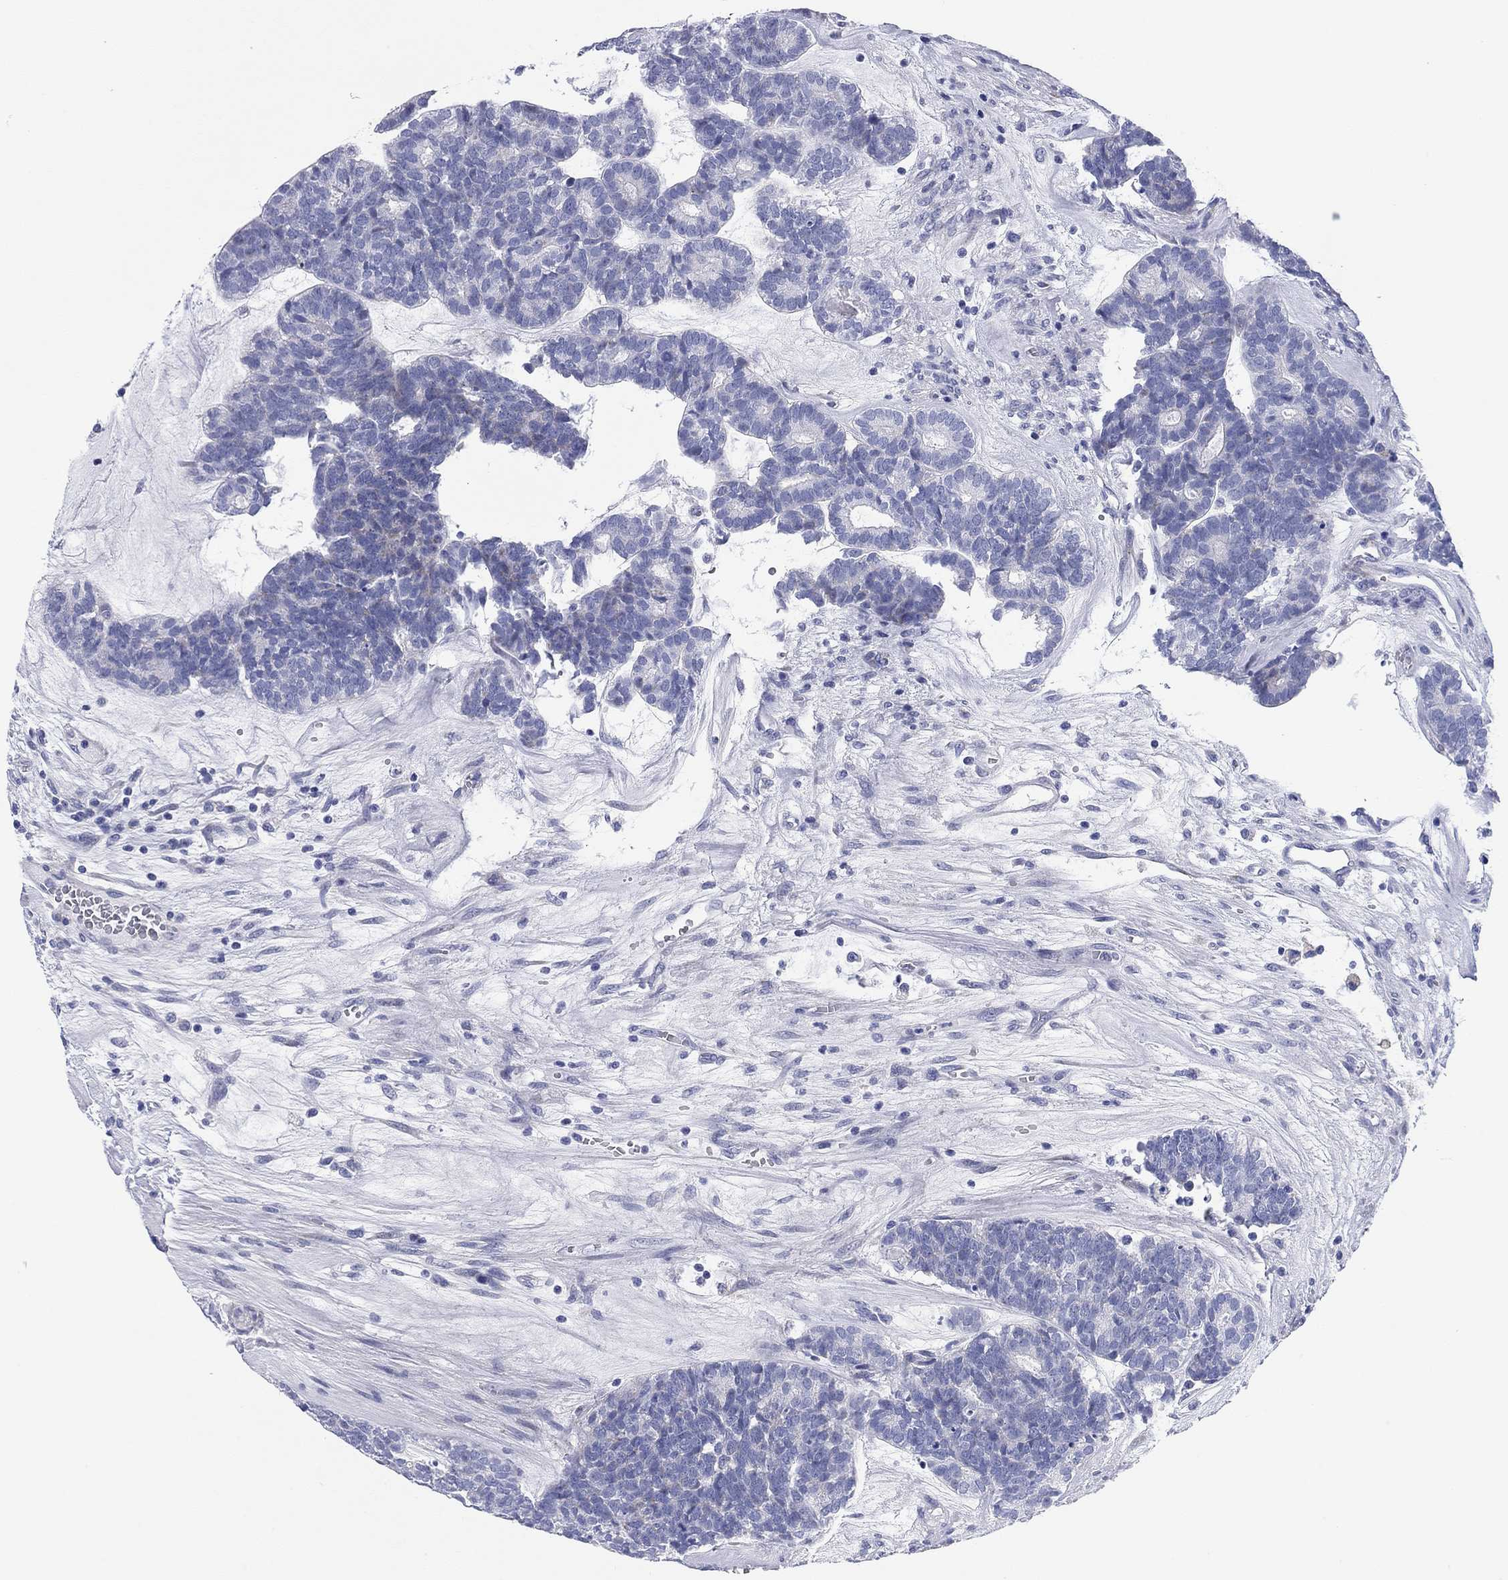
{"staining": {"intensity": "negative", "quantity": "none", "location": "none"}, "tissue": "head and neck cancer", "cell_type": "Tumor cells", "image_type": "cancer", "snomed": [{"axis": "morphology", "description": "Adenocarcinoma, NOS"}, {"axis": "topography", "description": "Head-Neck"}], "caption": "This micrograph is of head and neck adenocarcinoma stained with immunohistochemistry to label a protein in brown with the nuclei are counter-stained blue. There is no expression in tumor cells. (Stains: DAB (3,3'-diaminobenzidine) immunohistochemistry (IHC) with hematoxylin counter stain, Microscopy: brightfield microscopy at high magnification).", "gene": "CHI3L2", "patient": {"sex": "female", "age": 81}}